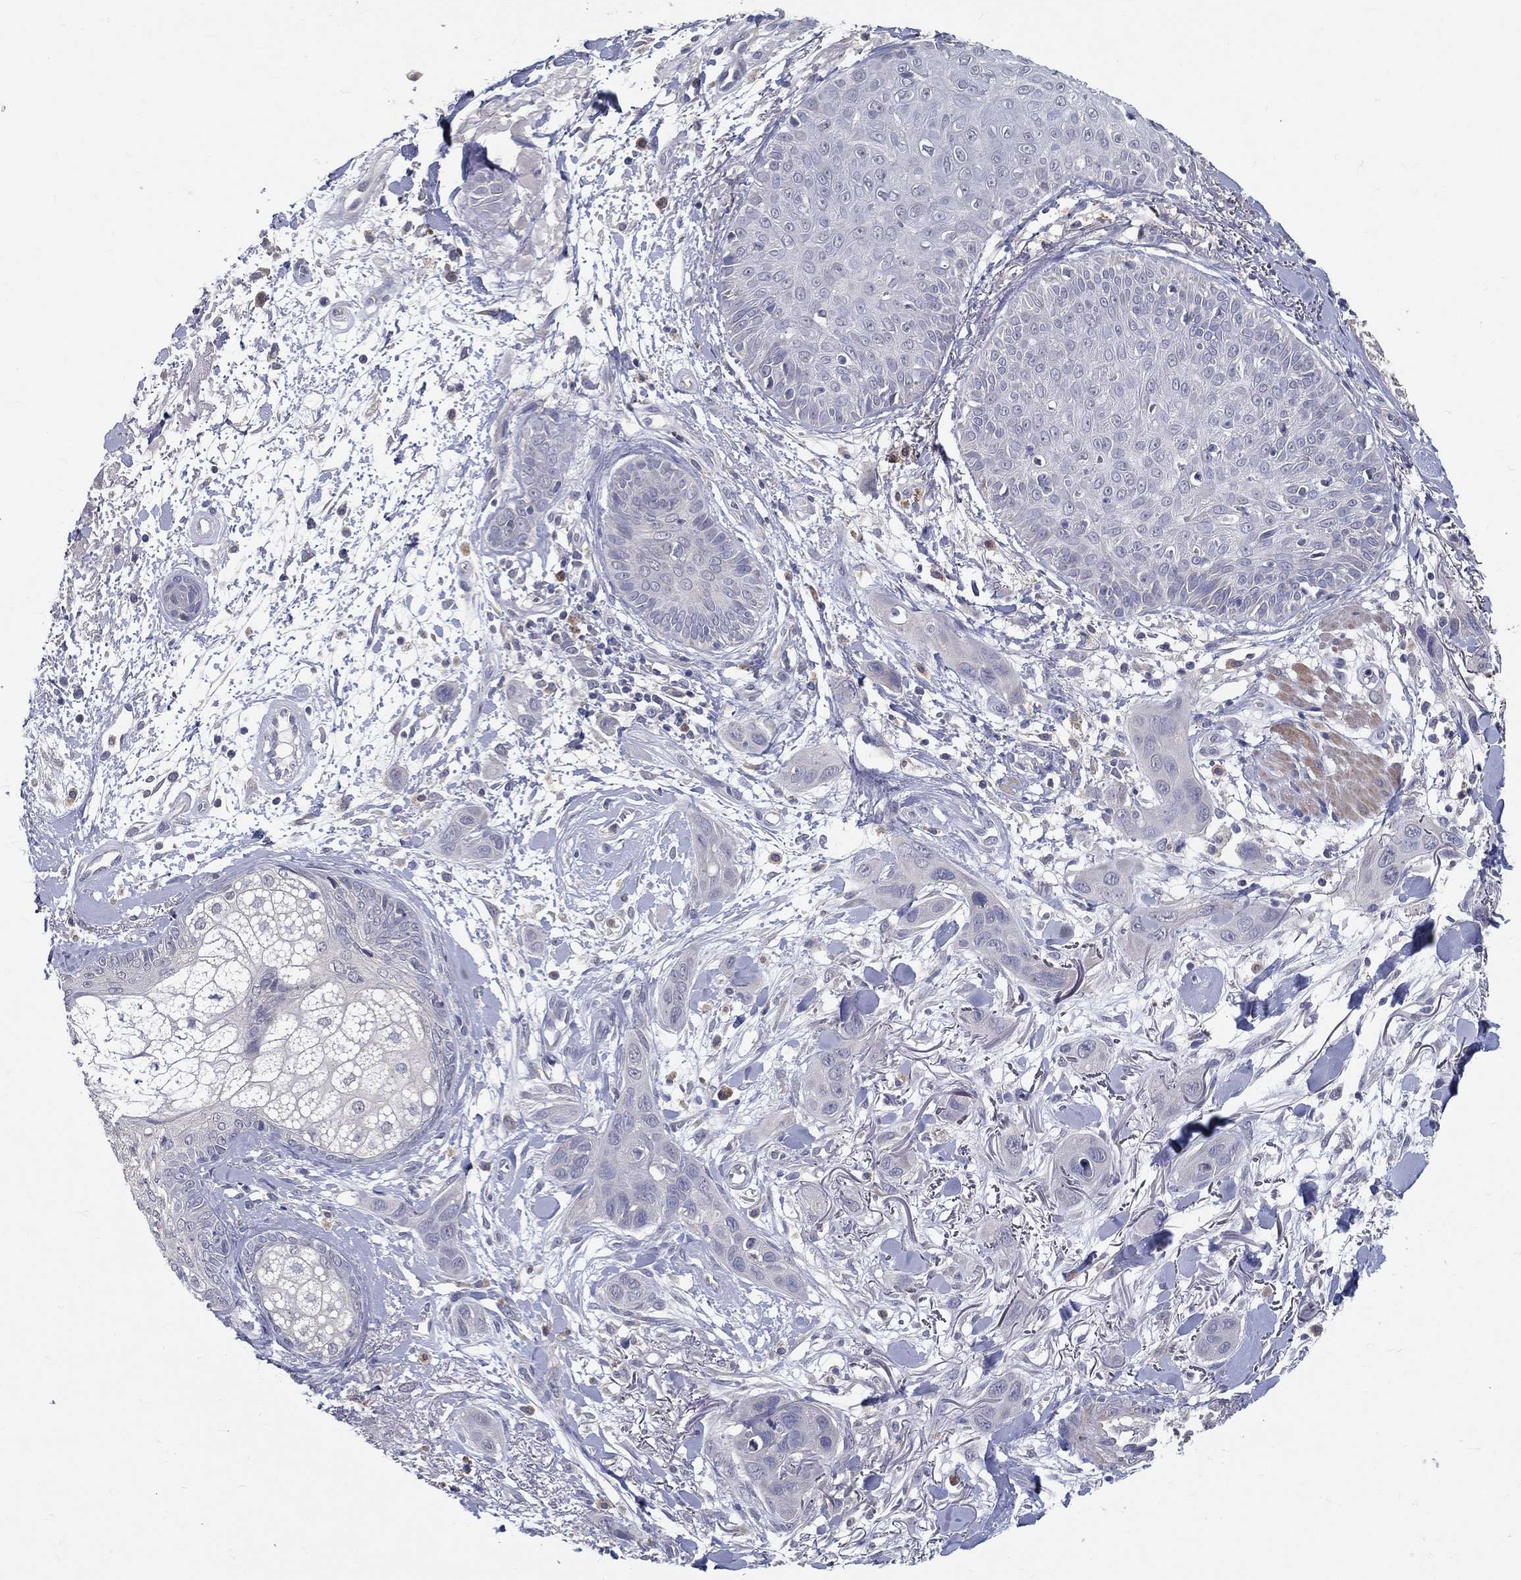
{"staining": {"intensity": "negative", "quantity": "none", "location": "none"}, "tissue": "skin cancer", "cell_type": "Tumor cells", "image_type": "cancer", "snomed": [{"axis": "morphology", "description": "Squamous cell carcinoma, NOS"}, {"axis": "topography", "description": "Skin"}], "caption": "DAB immunohistochemical staining of skin squamous cell carcinoma exhibits no significant positivity in tumor cells.", "gene": "PCSK1", "patient": {"sex": "male", "age": 78}}